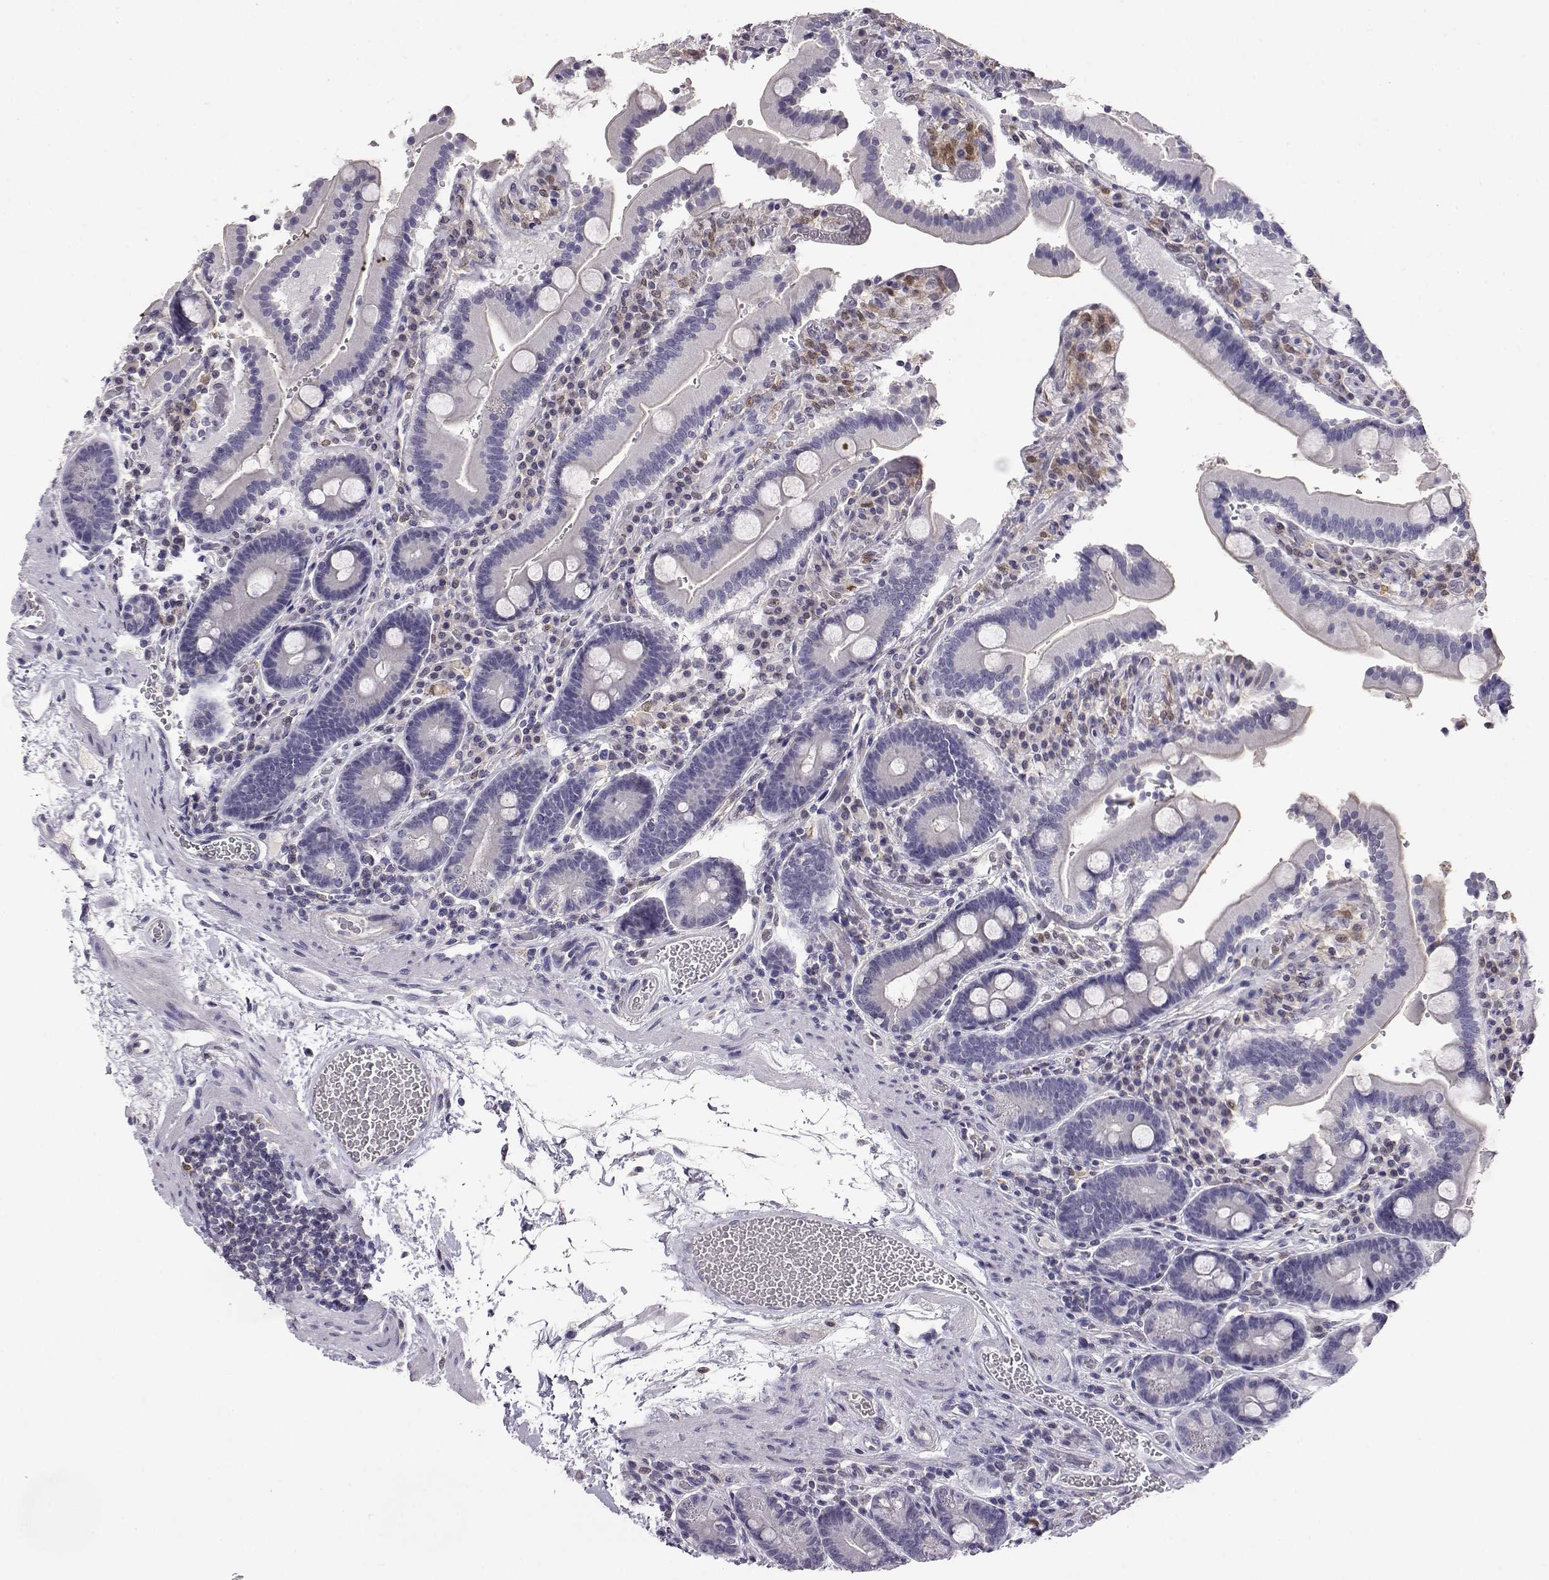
{"staining": {"intensity": "negative", "quantity": "none", "location": "none"}, "tissue": "duodenum", "cell_type": "Glandular cells", "image_type": "normal", "snomed": [{"axis": "morphology", "description": "Normal tissue, NOS"}, {"axis": "topography", "description": "Duodenum"}], "caption": "IHC of unremarkable human duodenum reveals no expression in glandular cells.", "gene": "AKR1B1", "patient": {"sex": "female", "age": 62}}